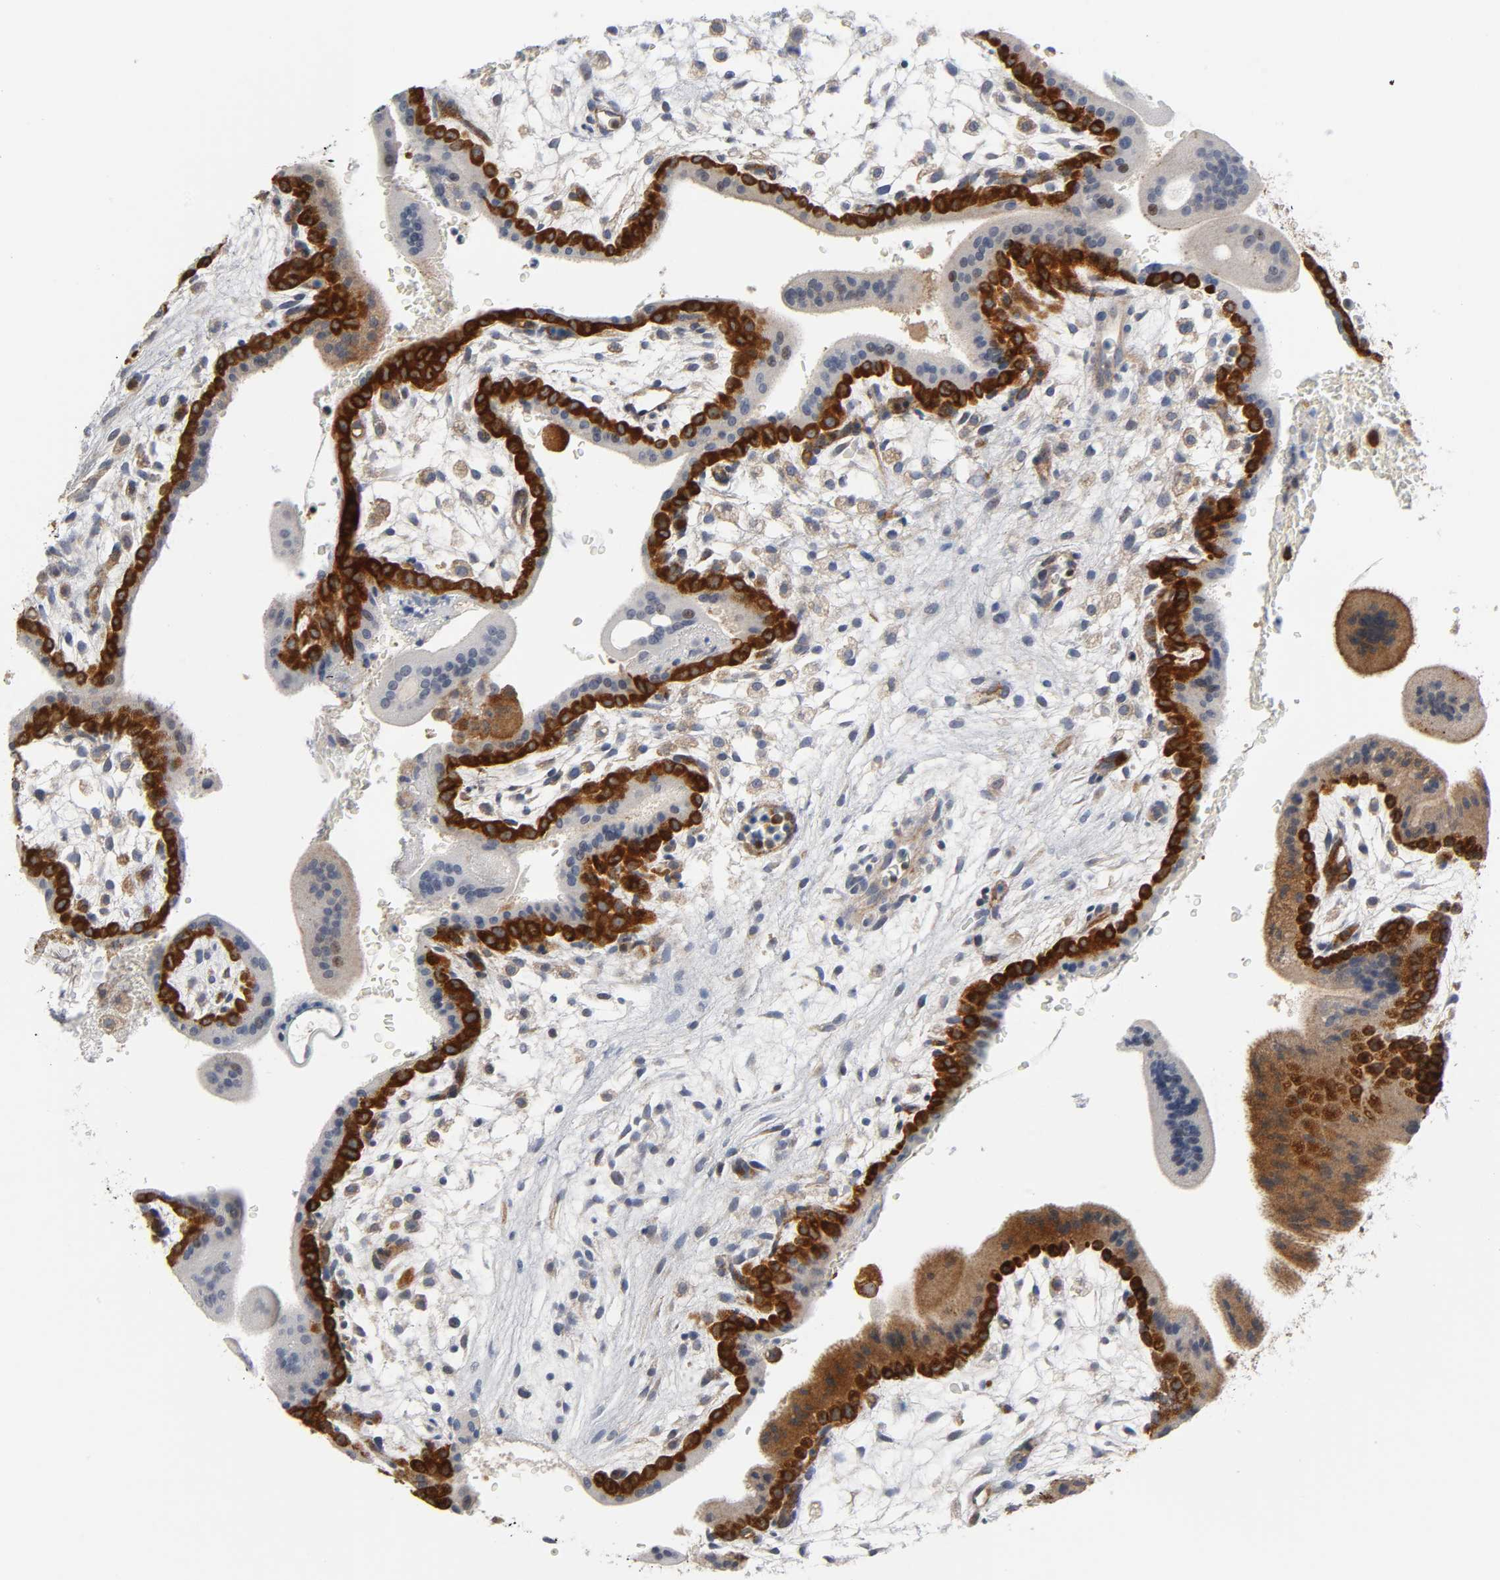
{"staining": {"intensity": "weak", "quantity": "25%-75%", "location": "cytoplasmic/membranous"}, "tissue": "placenta", "cell_type": "Decidual cells", "image_type": "normal", "snomed": [{"axis": "morphology", "description": "Normal tissue, NOS"}, {"axis": "topography", "description": "Placenta"}], "caption": "High-magnification brightfield microscopy of benign placenta stained with DAB (3,3'-diaminobenzidine) (brown) and counterstained with hematoxylin (blue). decidual cells exhibit weak cytoplasmic/membranous expression is seen in about25%-75% of cells.", "gene": "CD2AP", "patient": {"sex": "female", "age": 35}}